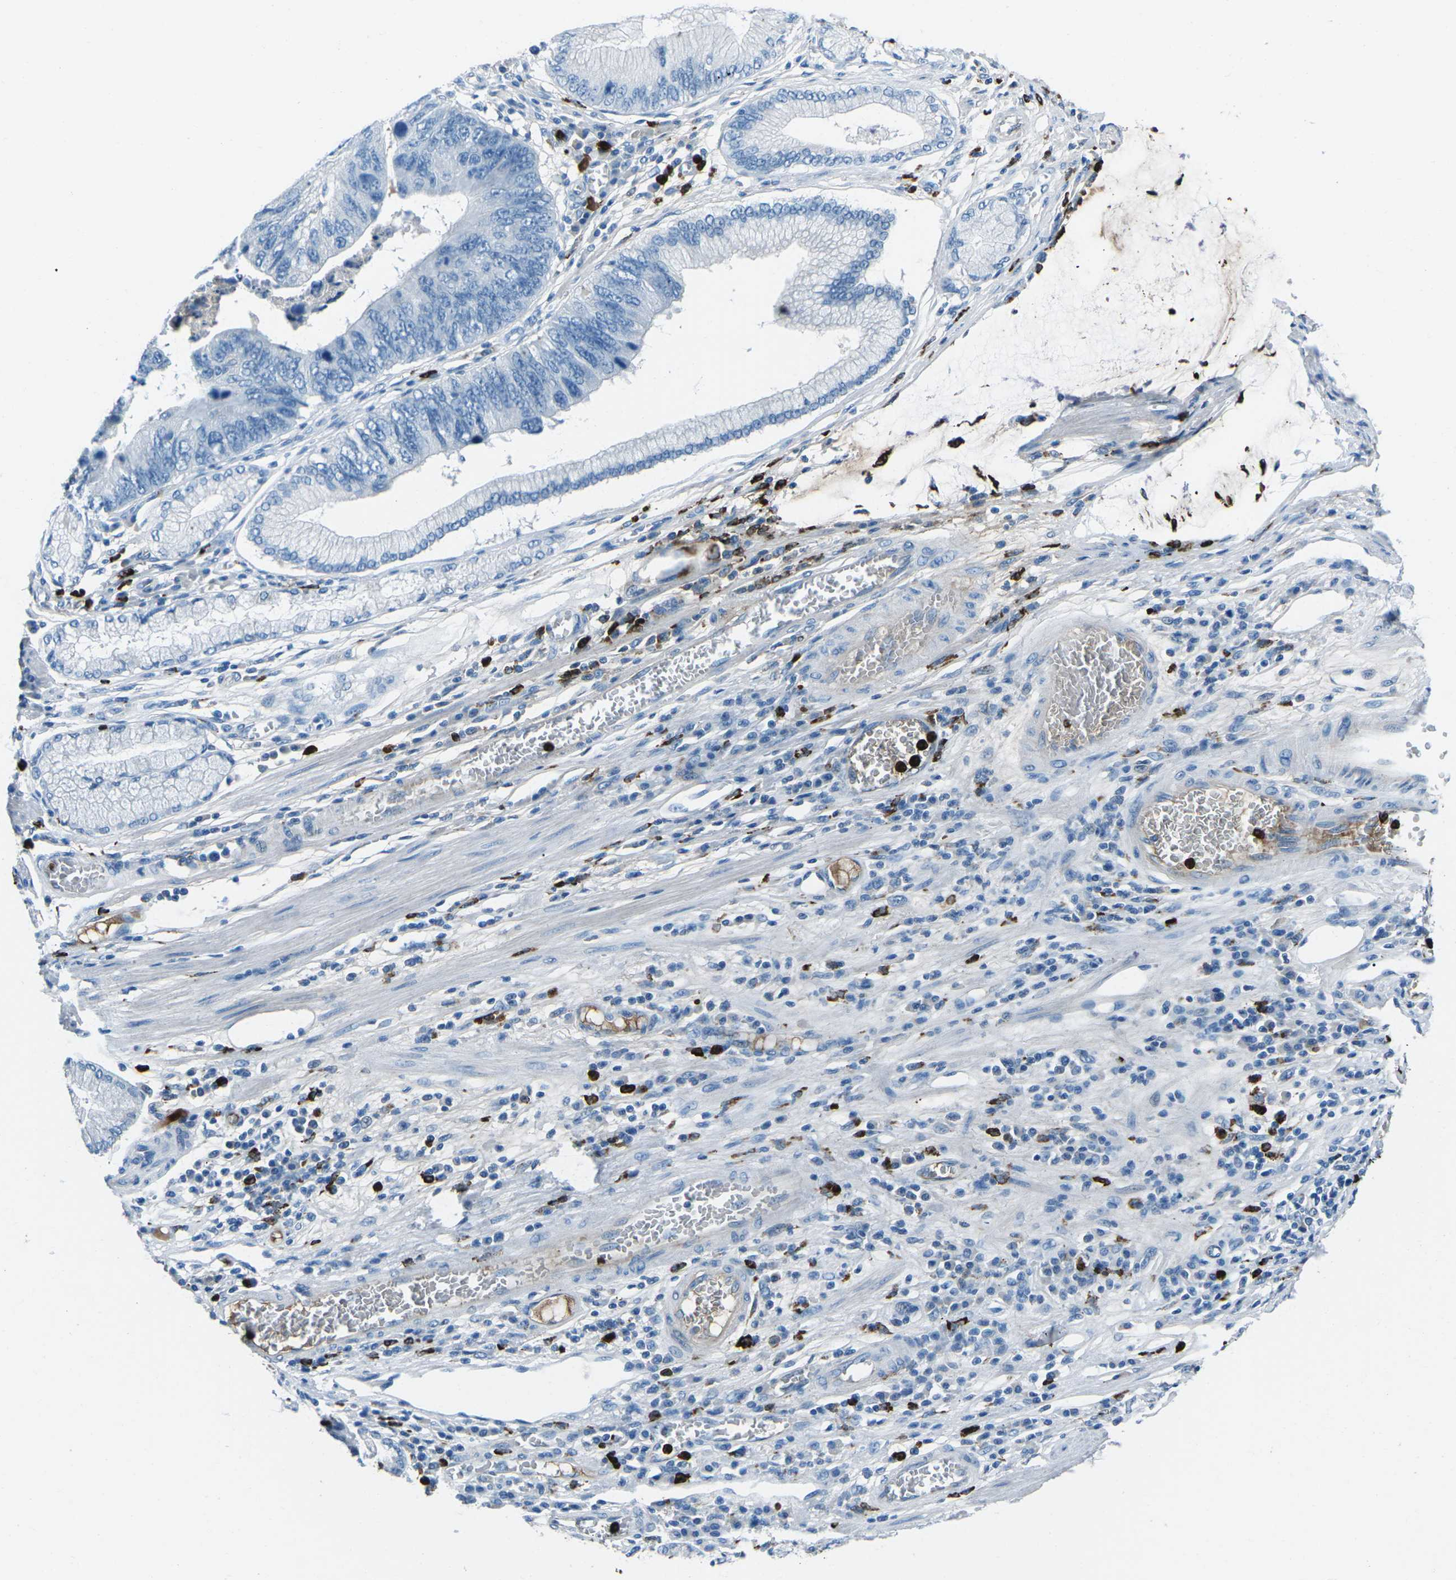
{"staining": {"intensity": "negative", "quantity": "none", "location": "none"}, "tissue": "stomach cancer", "cell_type": "Tumor cells", "image_type": "cancer", "snomed": [{"axis": "morphology", "description": "Adenocarcinoma, NOS"}, {"axis": "topography", "description": "Stomach"}], "caption": "Adenocarcinoma (stomach) was stained to show a protein in brown. There is no significant expression in tumor cells.", "gene": "FCN1", "patient": {"sex": "male", "age": 59}}